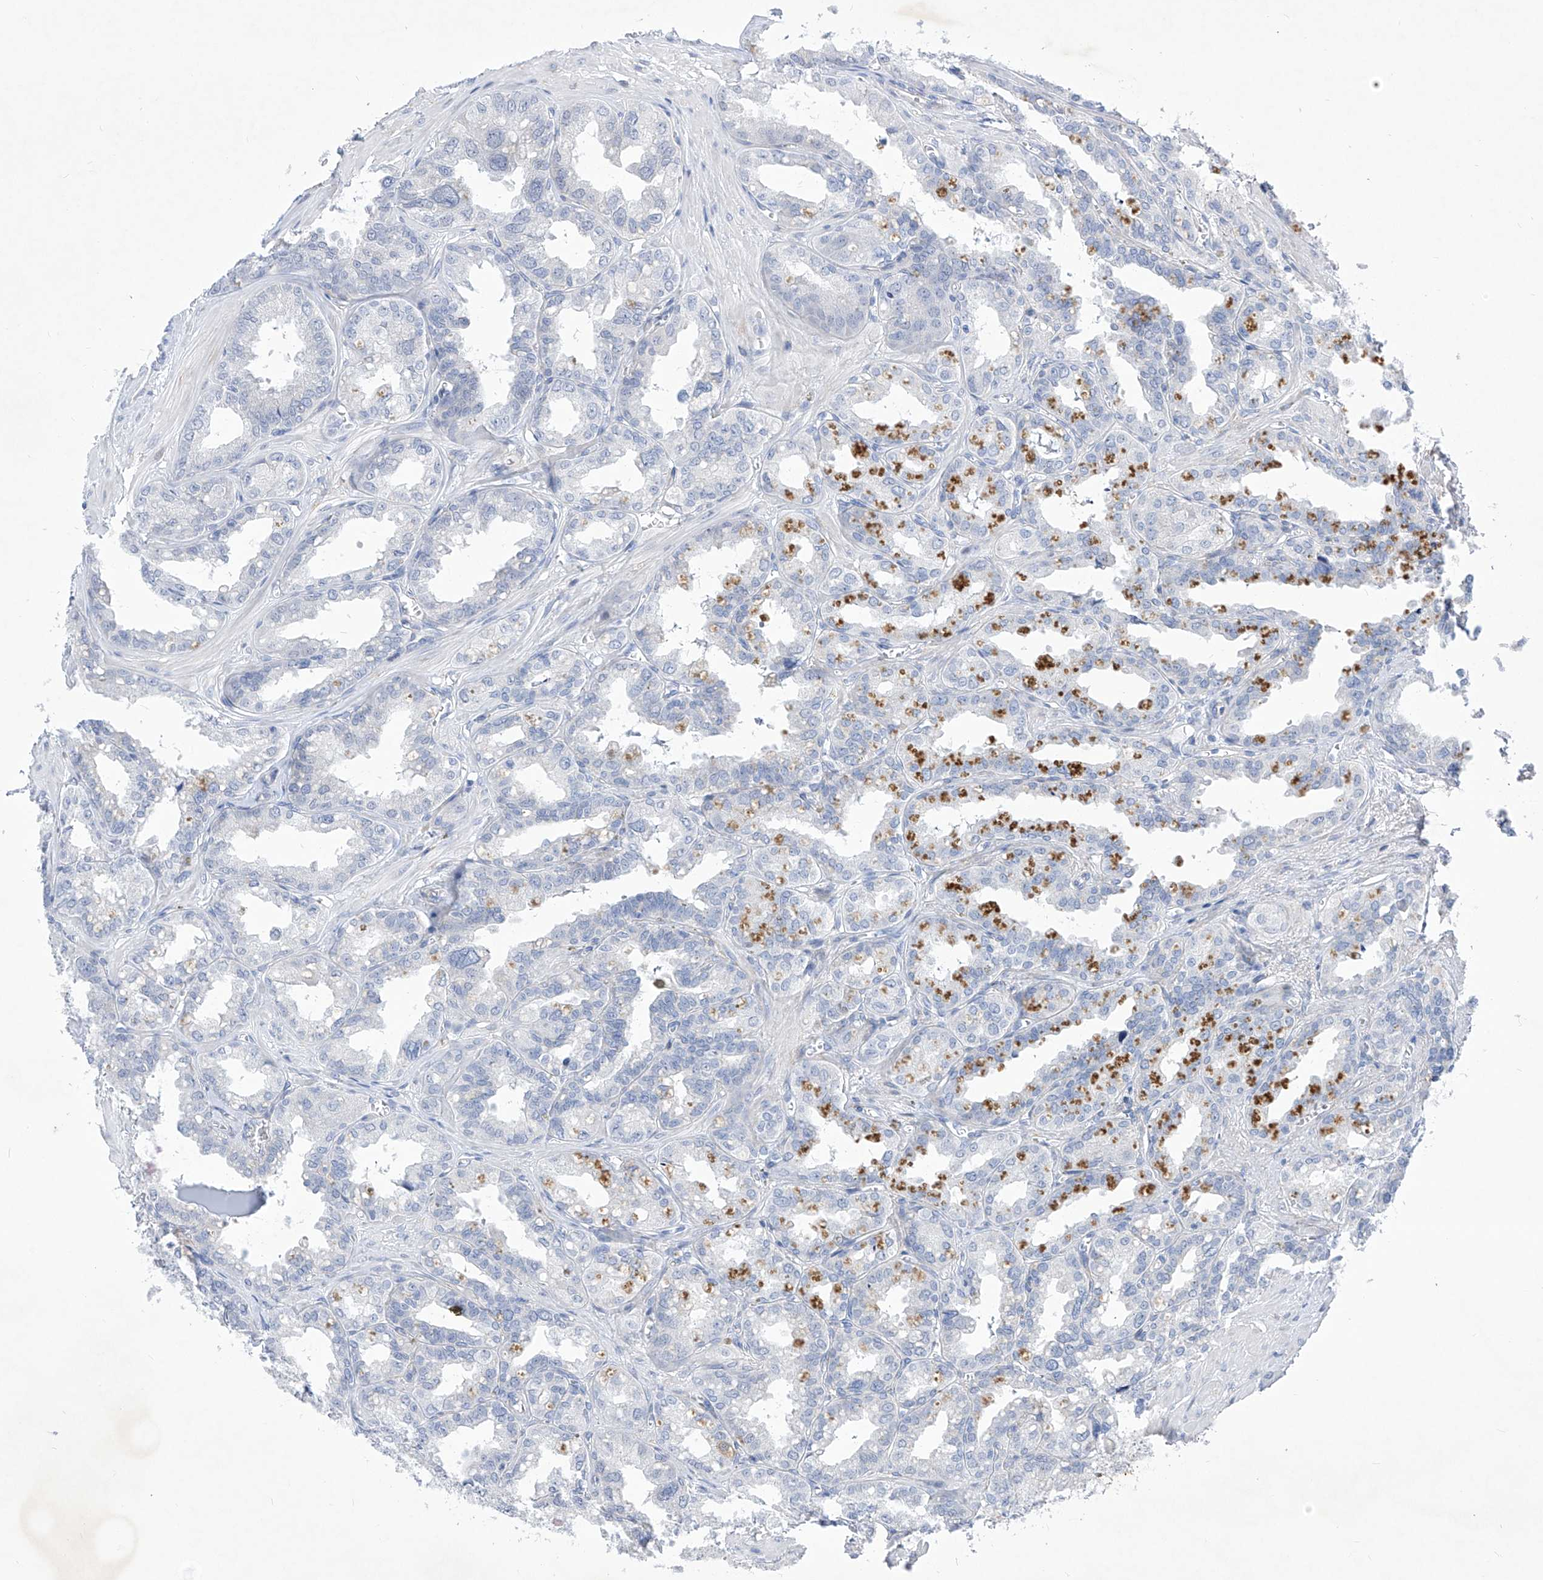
{"staining": {"intensity": "negative", "quantity": "none", "location": "none"}, "tissue": "seminal vesicle", "cell_type": "Glandular cells", "image_type": "normal", "snomed": [{"axis": "morphology", "description": "Normal tissue, NOS"}, {"axis": "topography", "description": "Prostate"}, {"axis": "topography", "description": "Seminal veicle"}], "caption": "The micrograph exhibits no staining of glandular cells in benign seminal vesicle.", "gene": "C1orf87", "patient": {"sex": "male", "age": 51}}